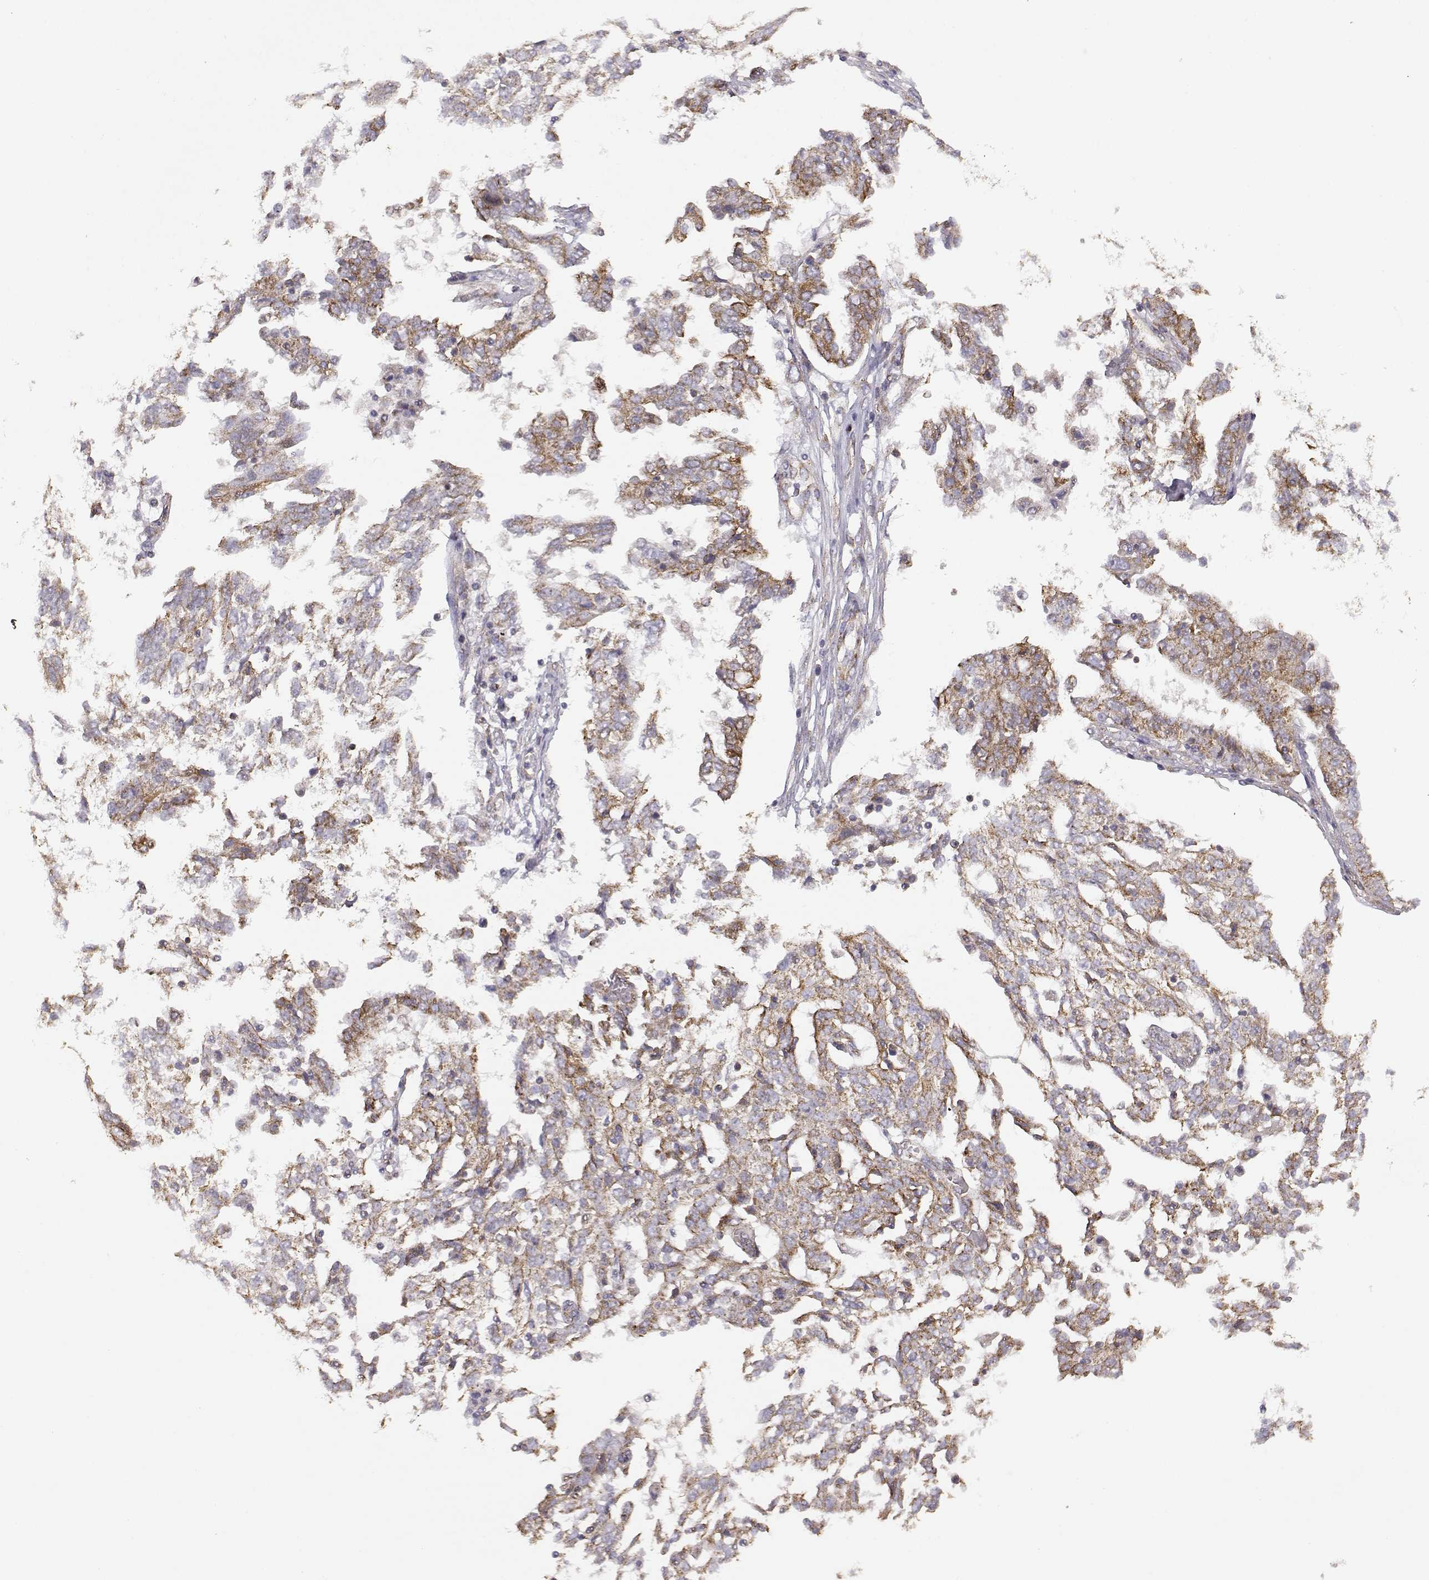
{"staining": {"intensity": "moderate", "quantity": "<25%", "location": "cytoplasmic/membranous"}, "tissue": "ovarian cancer", "cell_type": "Tumor cells", "image_type": "cancer", "snomed": [{"axis": "morphology", "description": "Cystadenocarcinoma, serous, NOS"}, {"axis": "topography", "description": "Ovary"}], "caption": "Ovarian cancer (serous cystadenocarcinoma) stained for a protein (brown) reveals moderate cytoplasmic/membranous positive staining in approximately <25% of tumor cells.", "gene": "DDC", "patient": {"sex": "female", "age": 67}}